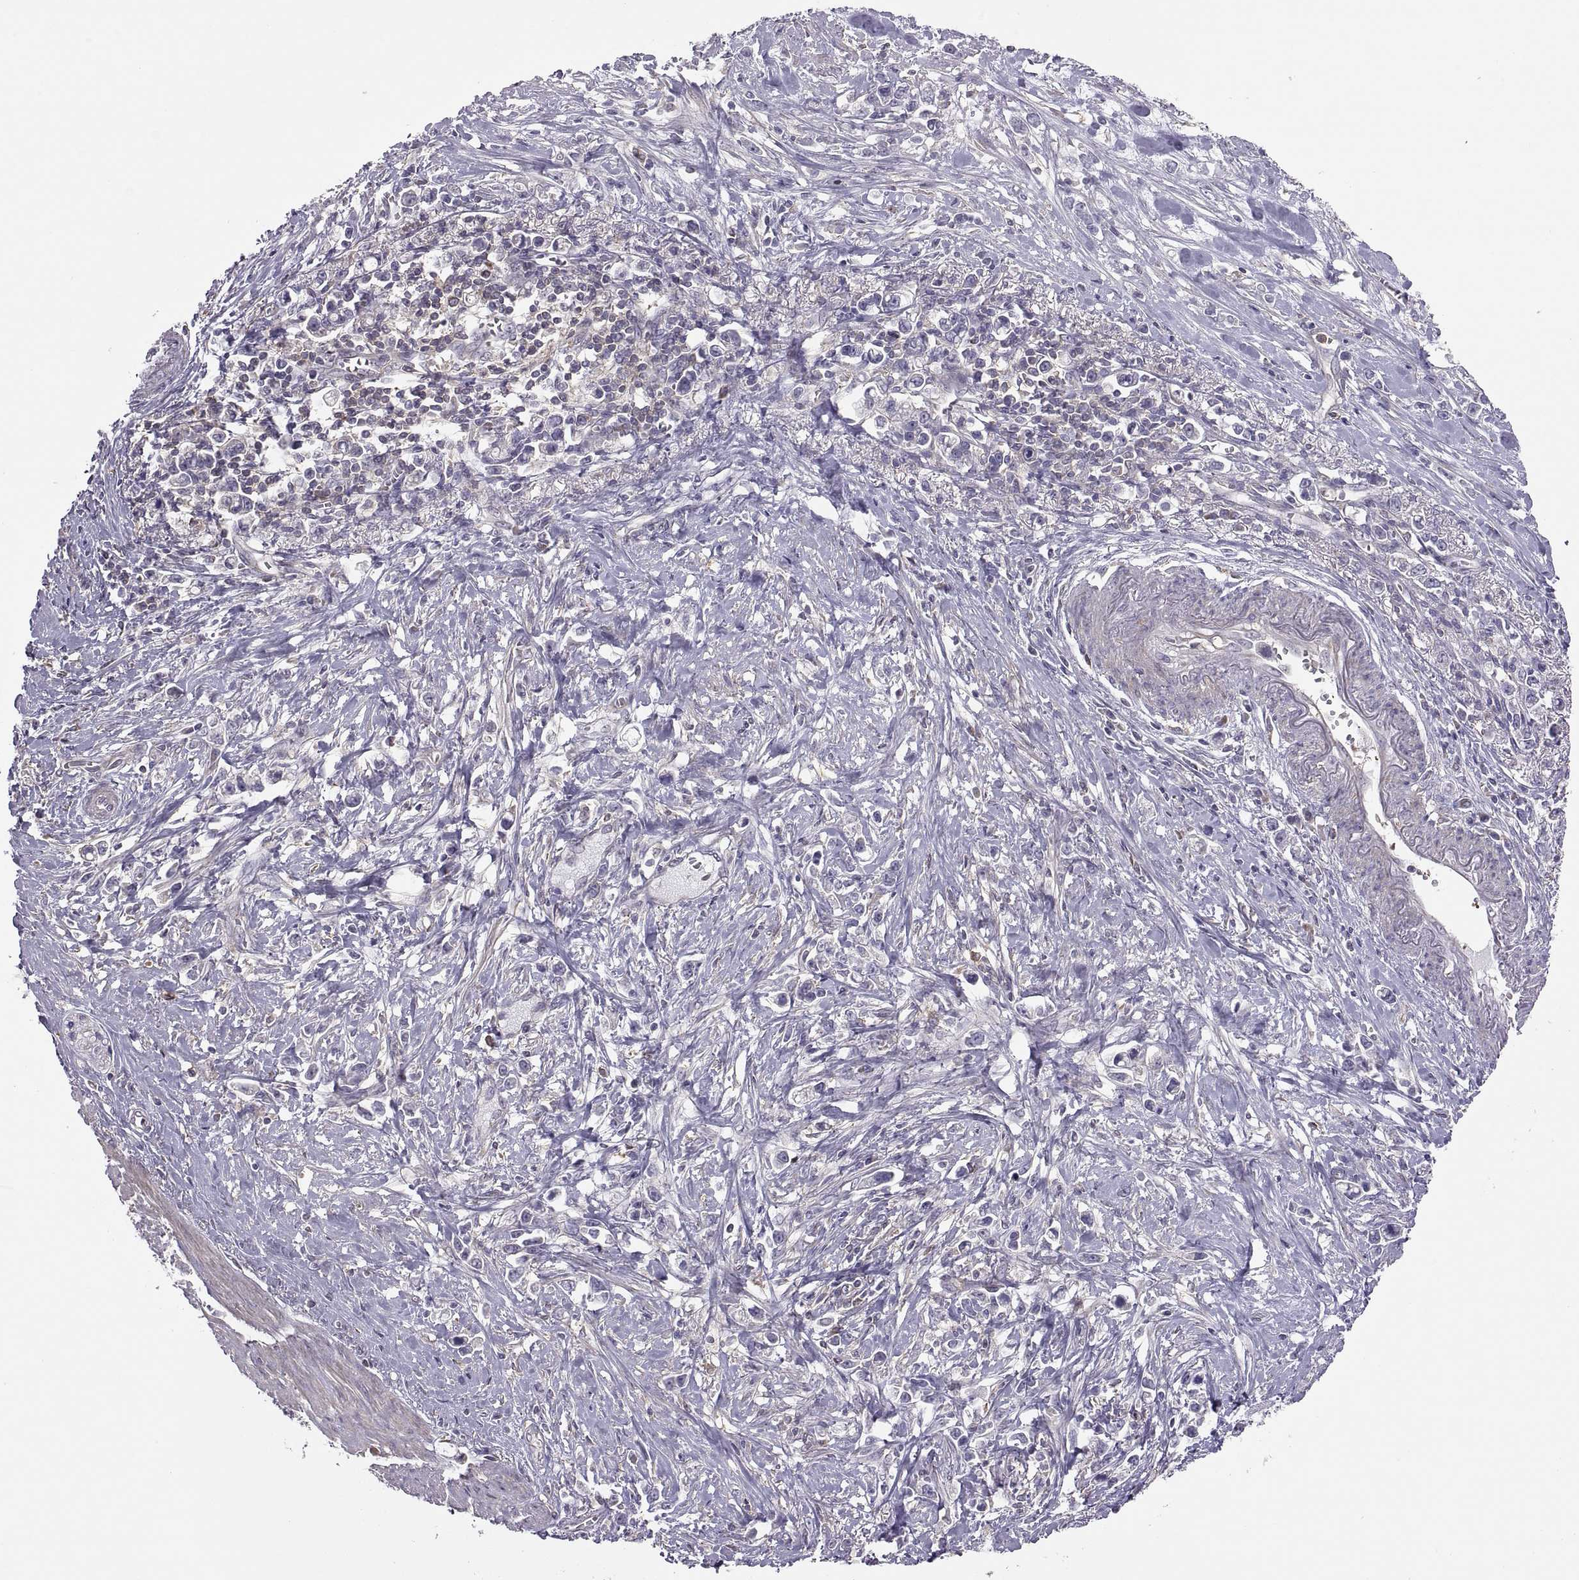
{"staining": {"intensity": "negative", "quantity": "none", "location": "none"}, "tissue": "stomach cancer", "cell_type": "Tumor cells", "image_type": "cancer", "snomed": [{"axis": "morphology", "description": "Adenocarcinoma, NOS"}, {"axis": "topography", "description": "Stomach"}], "caption": "High power microscopy photomicrograph of an immunohistochemistry (IHC) micrograph of stomach cancer, revealing no significant staining in tumor cells. (Stains: DAB (3,3'-diaminobenzidine) IHC with hematoxylin counter stain, Microscopy: brightfield microscopy at high magnification).", "gene": "SPATA32", "patient": {"sex": "male", "age": 63}}